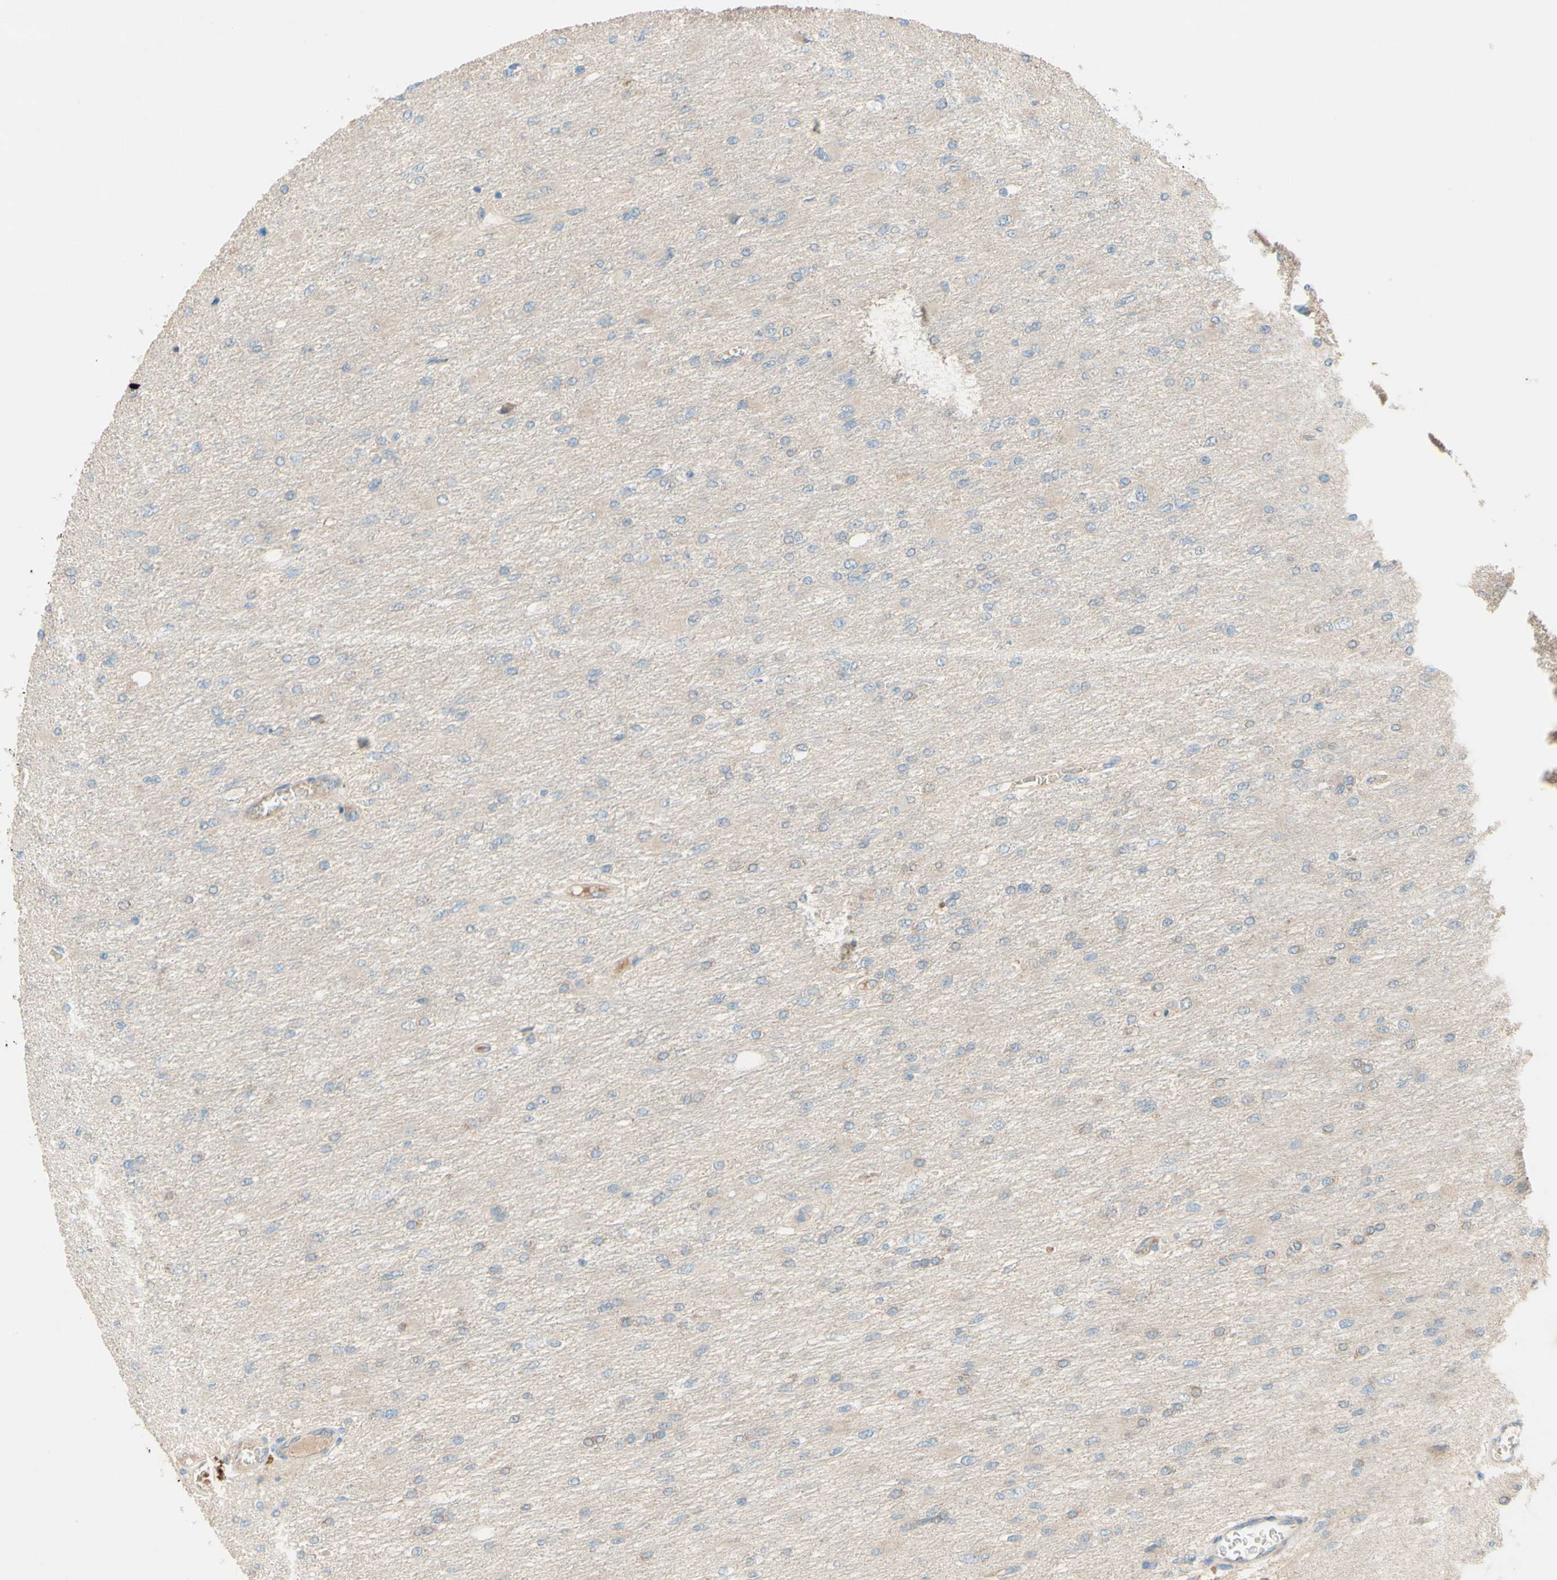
{"staining": {"intensity": "negative", "quantity": "none", "location": "none"}, "tissue": "glioma", "cell_type": "Tumor cells", "image_type": "cancer", "snomed": [{"axis": "morphology", "description": "Glioma, malignant, High grade"}, {"axis": "topography", "description": "Cerebral cortex"}], "caption": "IHC histopathology image of glioma stained for a protein (brown), which demonstrates no positivity in tumor cells.", "gene": "IL2", "patient": {"sex": "female", "age": 36}}